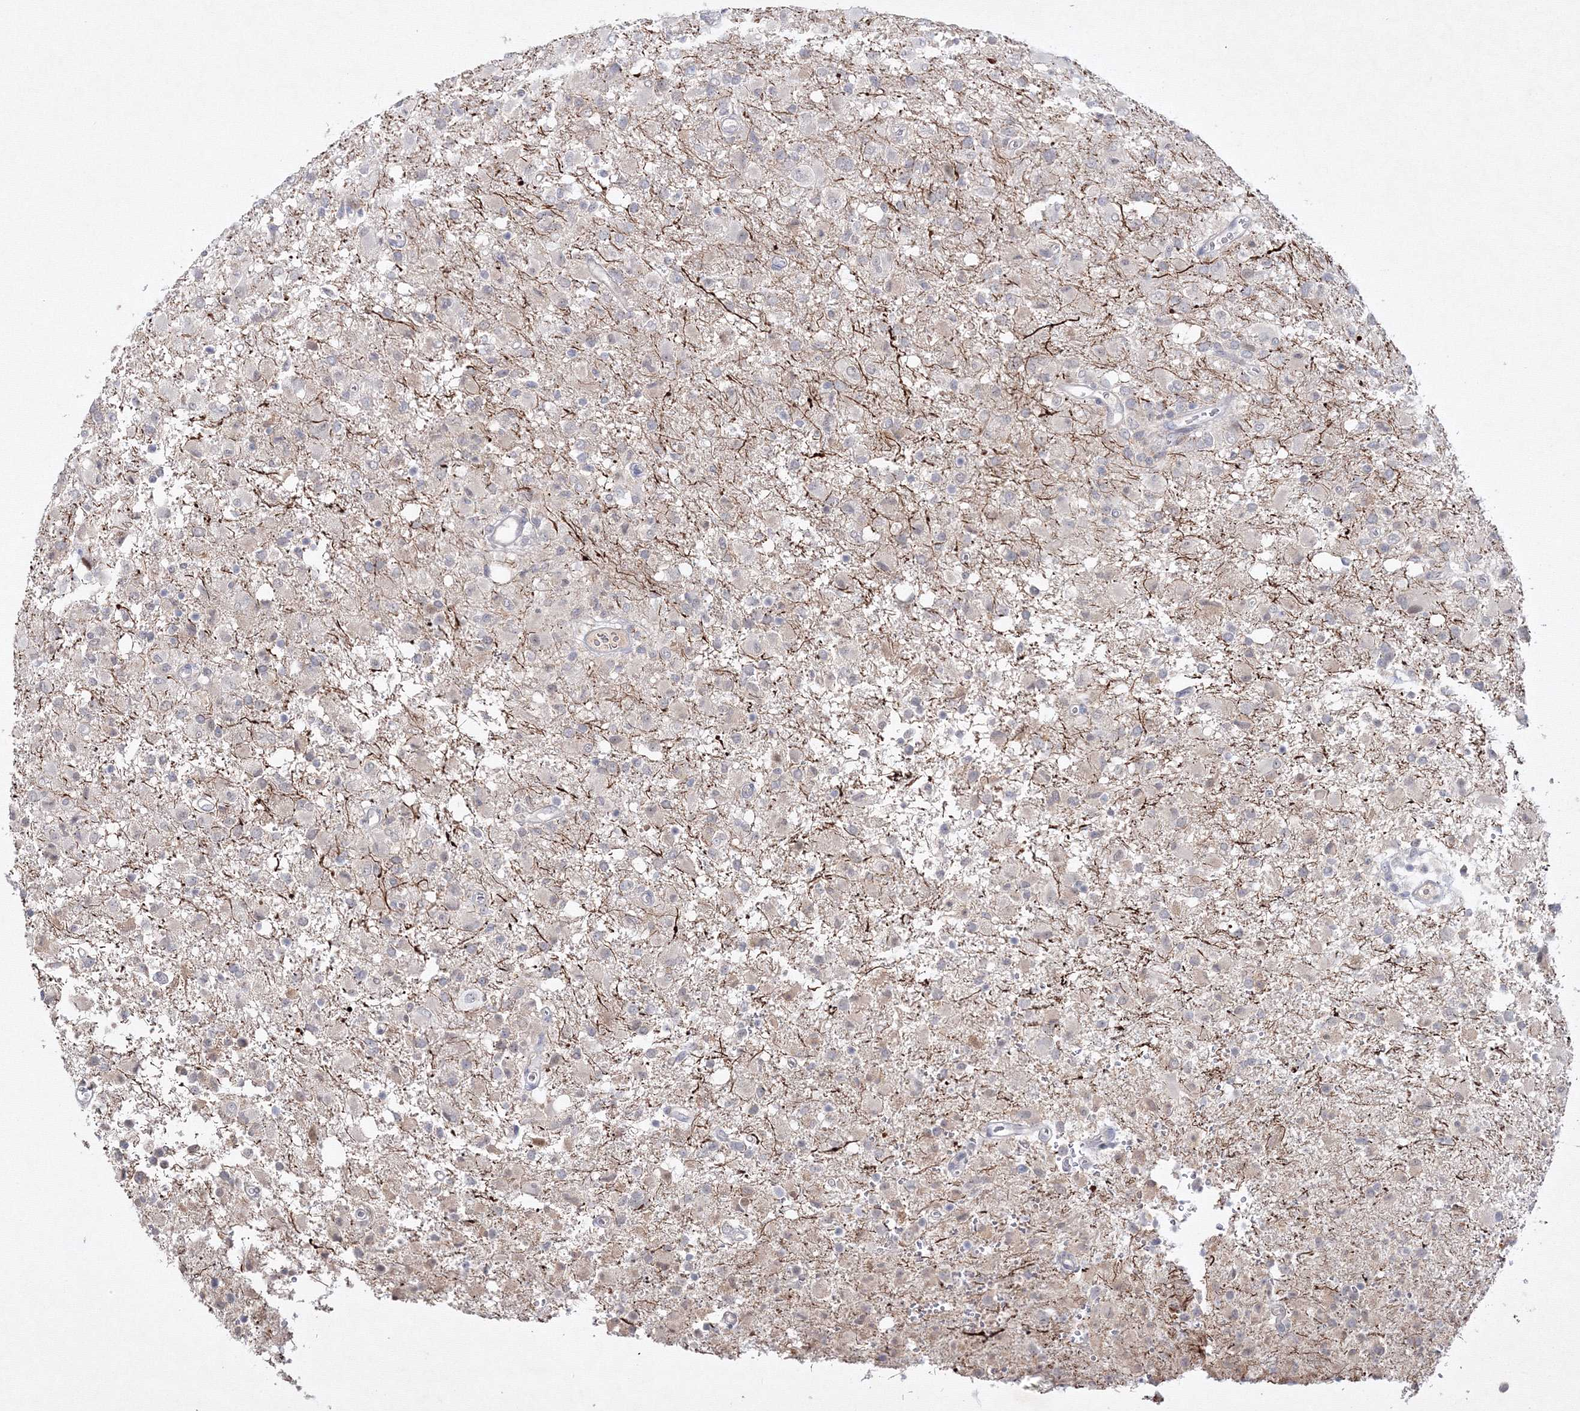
{"staining": {"intensity": "negative", "quantity": "none", "location": "none"}, "tissue": "glioma", "cell_type": "Tumor cells", "image_type": "cancer", "snomed": [{"axis": "morphology", "description": "Glioma, malignant, High grade"}, {"axis": "topography", "description": "Brain"}], "caption": "Tumor cells are negative for brown protein staining in glioma. Nuclei are stained in blue.", "gene": "NEU4", "patient": {"sex": "female", "age": 57}}